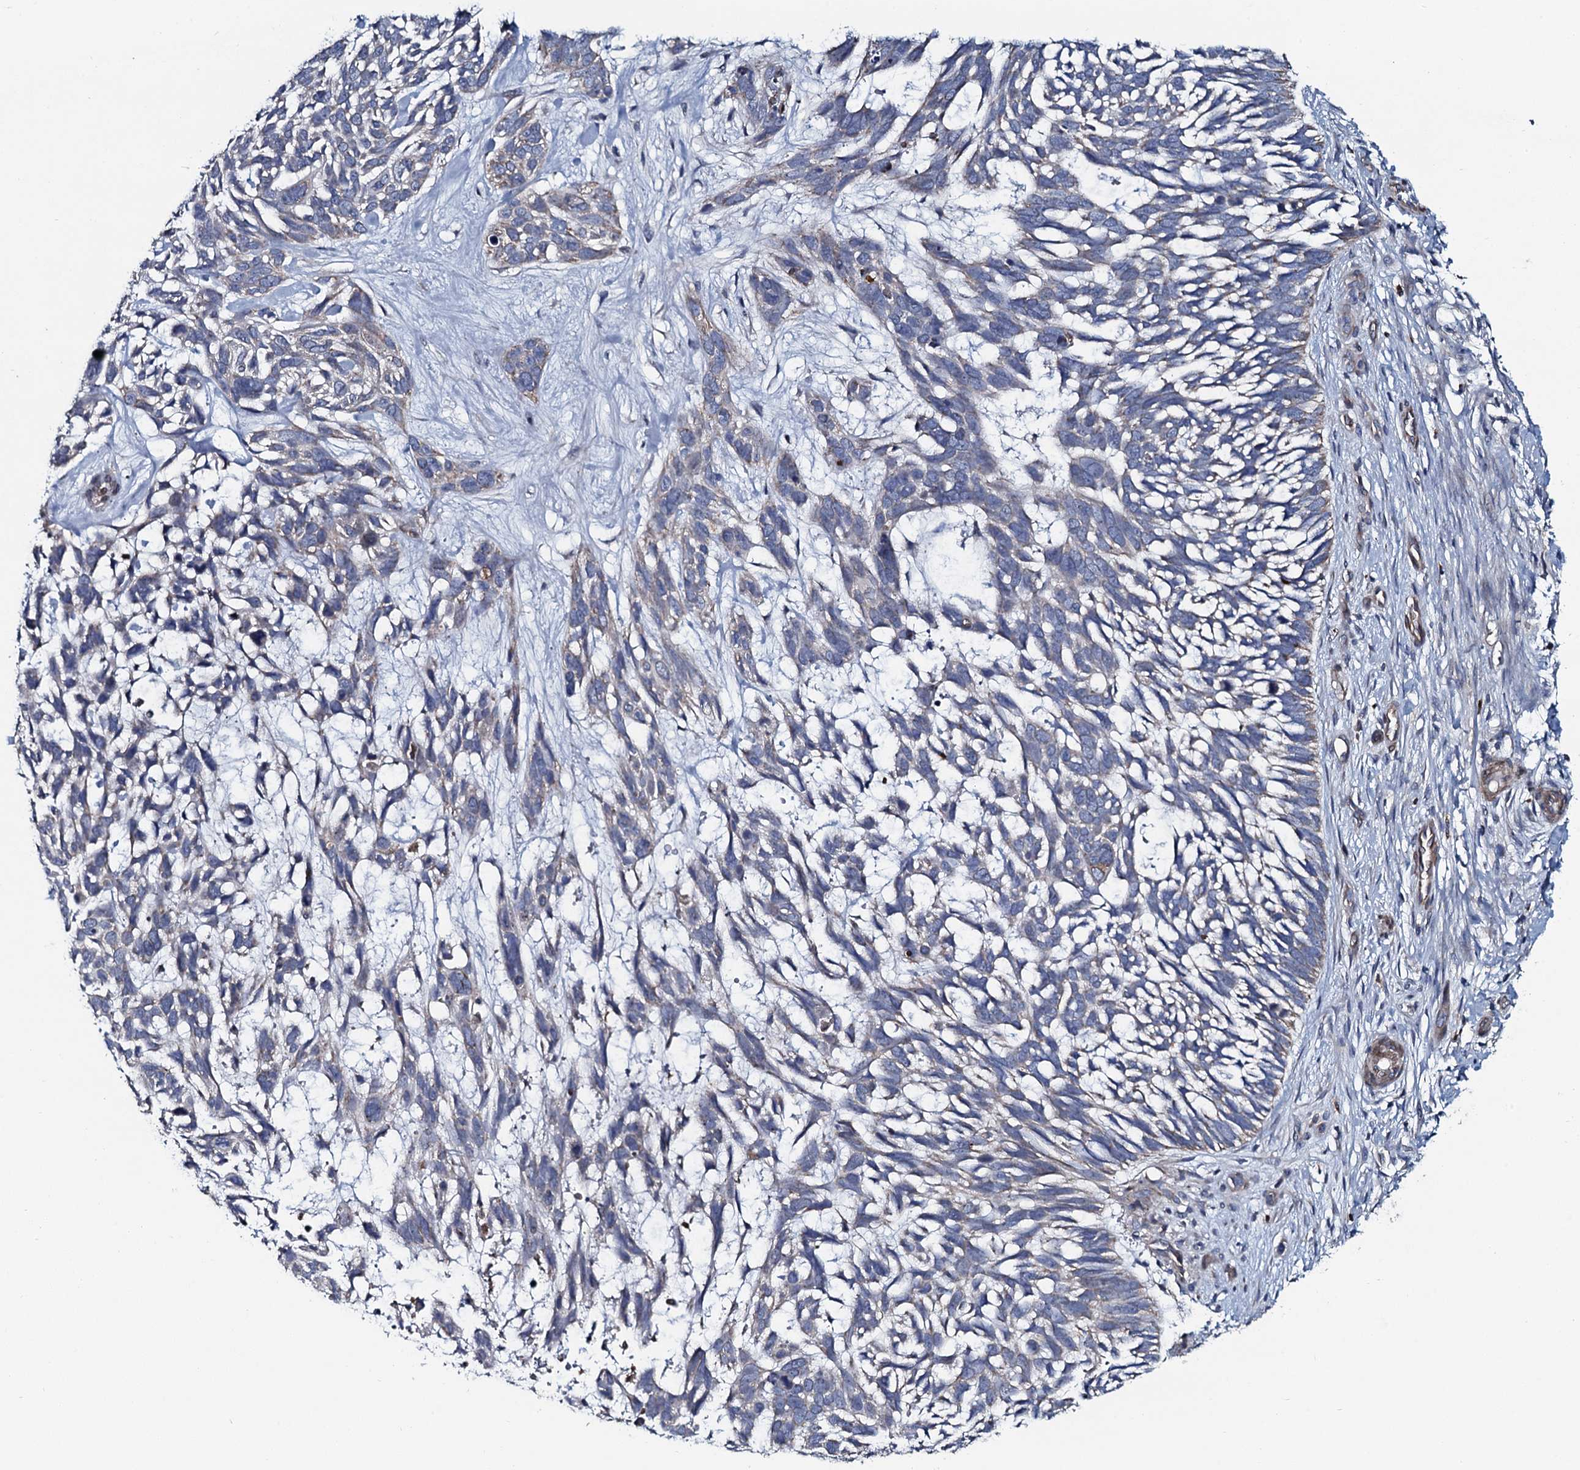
{"staining": {"intensity": "negative", "quantity": "none", "location": "none"}, "tissue": "skin cancer", "cell_type": "Tumor cells", "image_type": "cancer", "snomed": [{"axis": "morphology", "description": "Basal cell carcinoma"}, {"axis": "topography", "description": "Skin"}], "caption": "This is an immunohistochemistry (IHC) image of skin cancer (basal cell carcinoma). There is no positivity in tumor cells.", "gene": "KCTD4", "patient": {"sex": "male", "age": 88}}